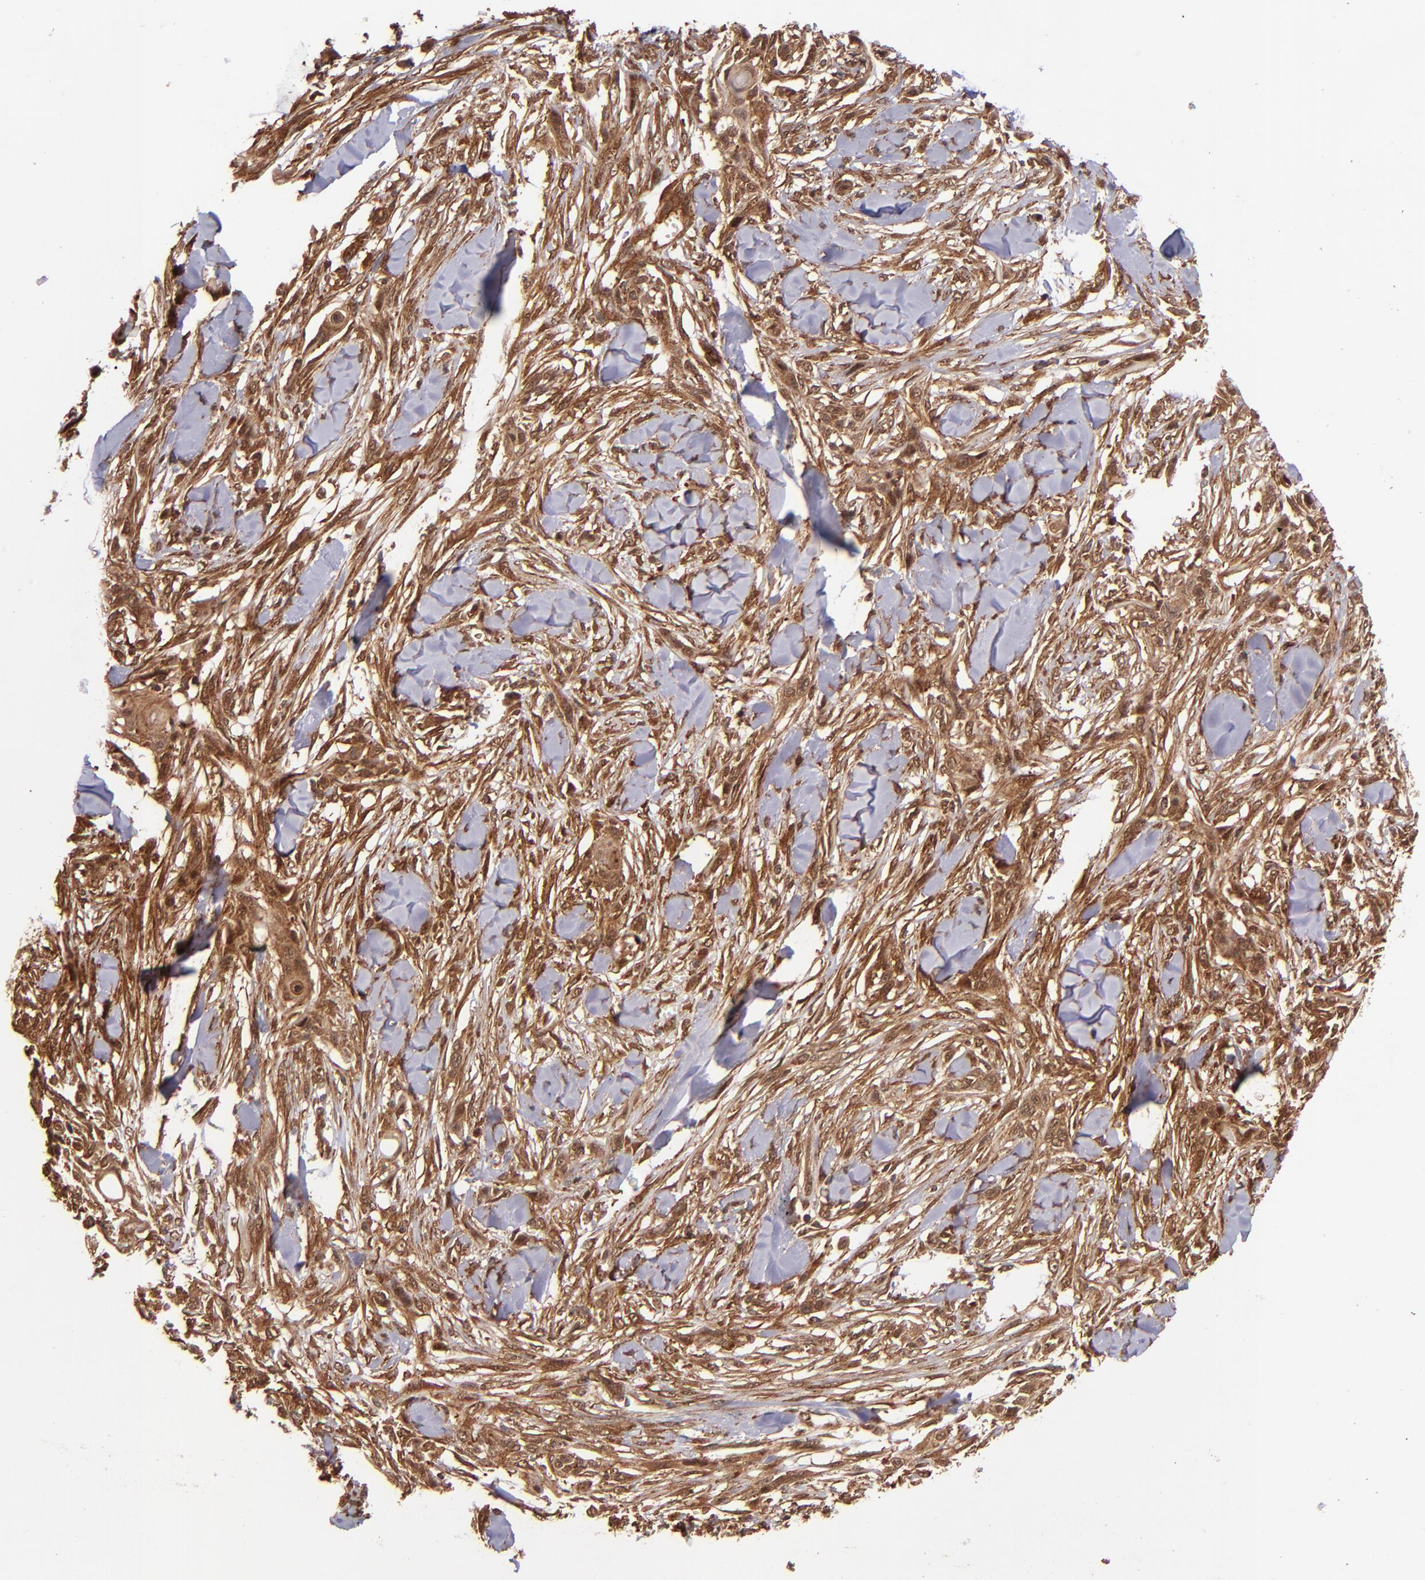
{"staining": {"intensity": "strong", "quantity": ">75%", "location": "cytoplasmic/membranous"}, "tissue": "skin cancer", "cell_type": "Tumor cells", "image_type": "cancer", "snomed": [{"axis": "morphology", "description": "Squamous cell carcinoma, NOS"}, {"axis": "topography", "description": "Skin"}], "caption": "Immunohistochemistry histopathology image of human skin squamous cell carcinoma stained for a protein (brown), which exhibits high levels of strong cytoplasmic/membranous staining in approximately >75% of tumor cells.", "gene": "STX8", "patient": {"sex": "female", "age": 59}}